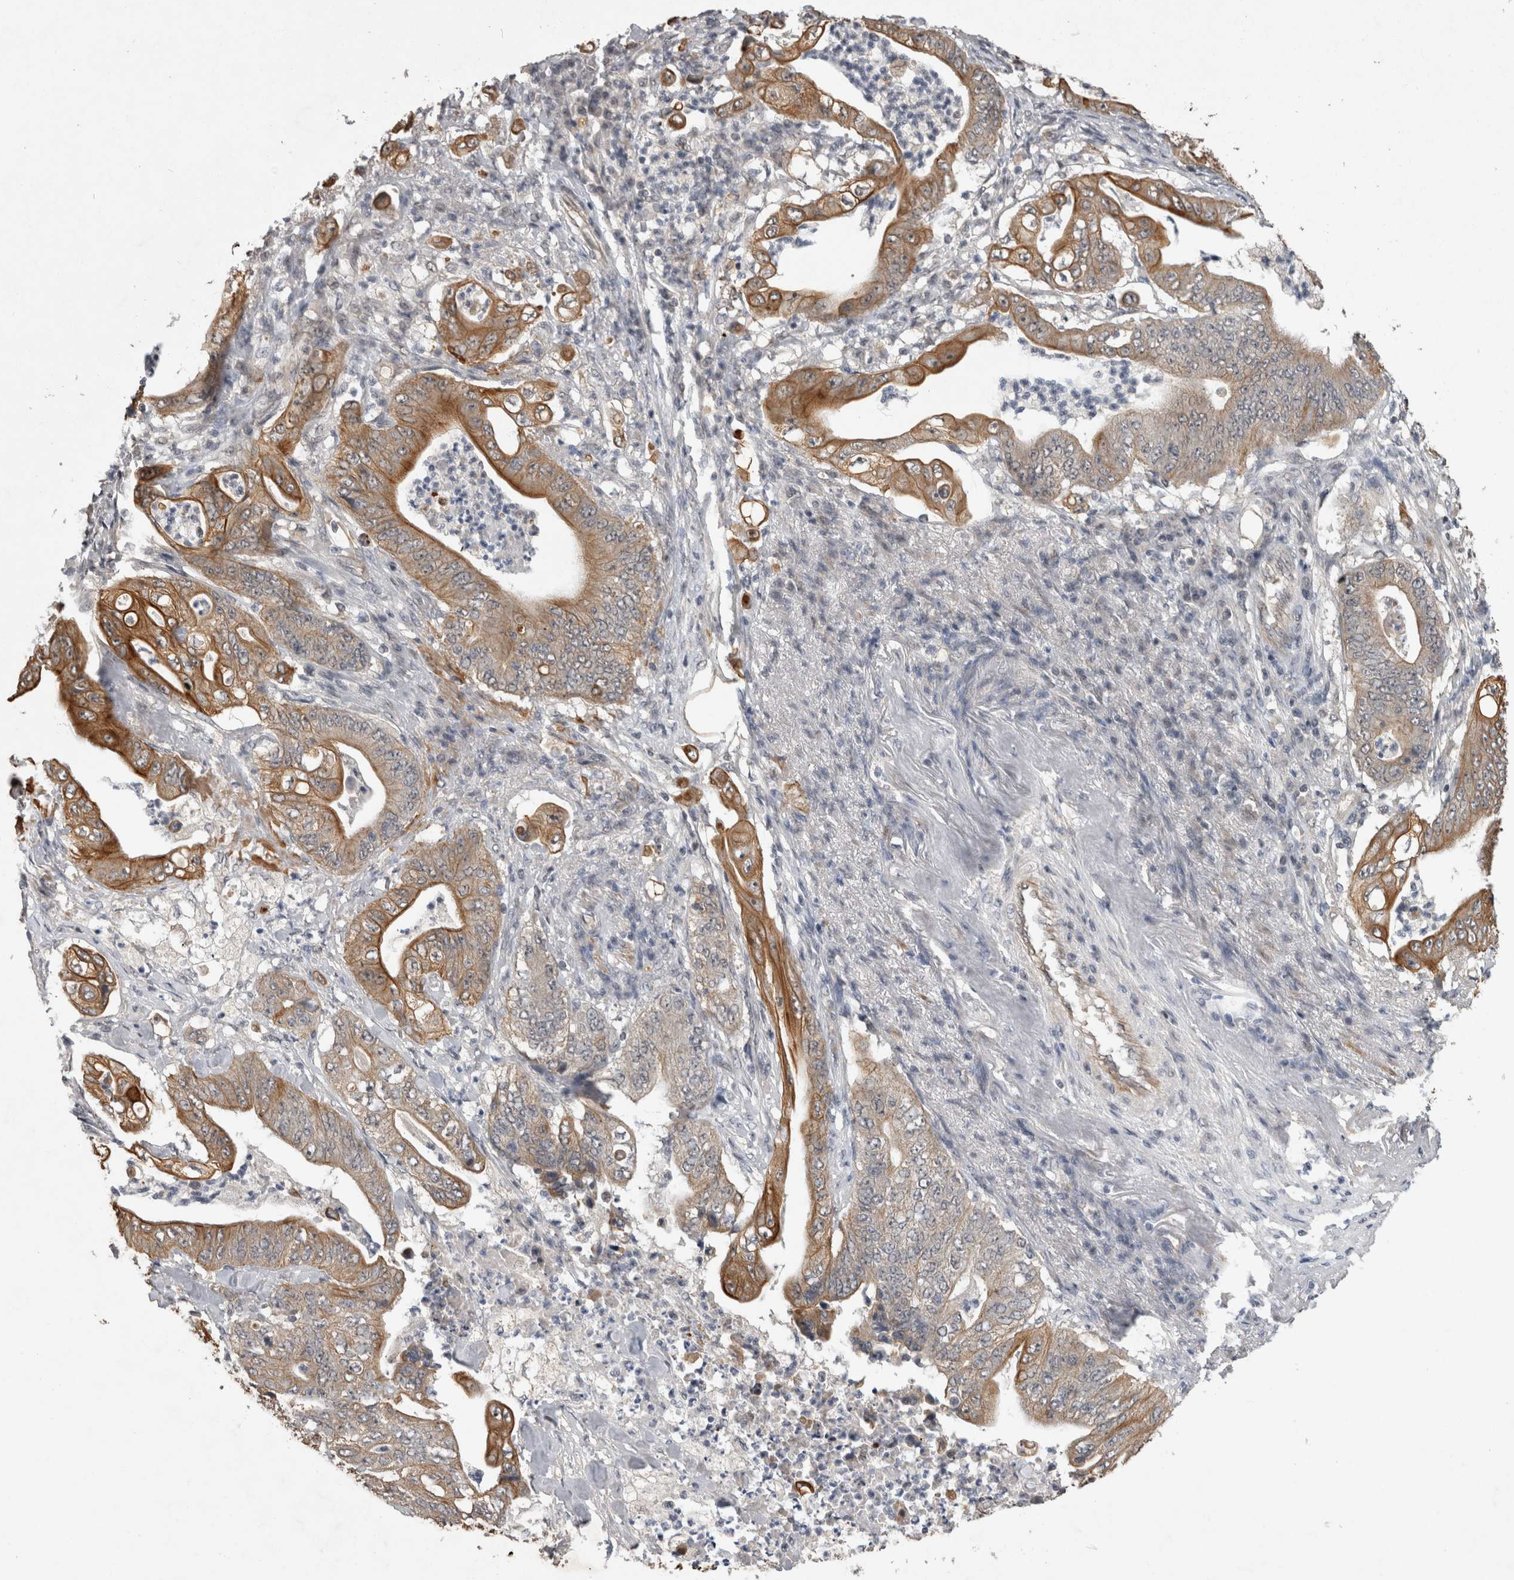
{"staining": {"intensity": "moderate", "quantity": "25%-75%", "location": "cytoplasmic/membranous"}, "tissue": "stomach cancer", "cell_type": "Tumor cells", "image_type": "cancer", "snomed": [{"axis": "morphology", "description": "Adenocarcinoma, NOS"}, {"axis": "topography", "description": "Stomach"}], "caption": "Protein staining exhibits moderate cytoplasmic/membranous expression in approximately 25%-75% of tumor cells in stomach cancer (adenocarcinoma).", "gene": "RHPN1", "patient": {"sex": "female", "age": 73}}